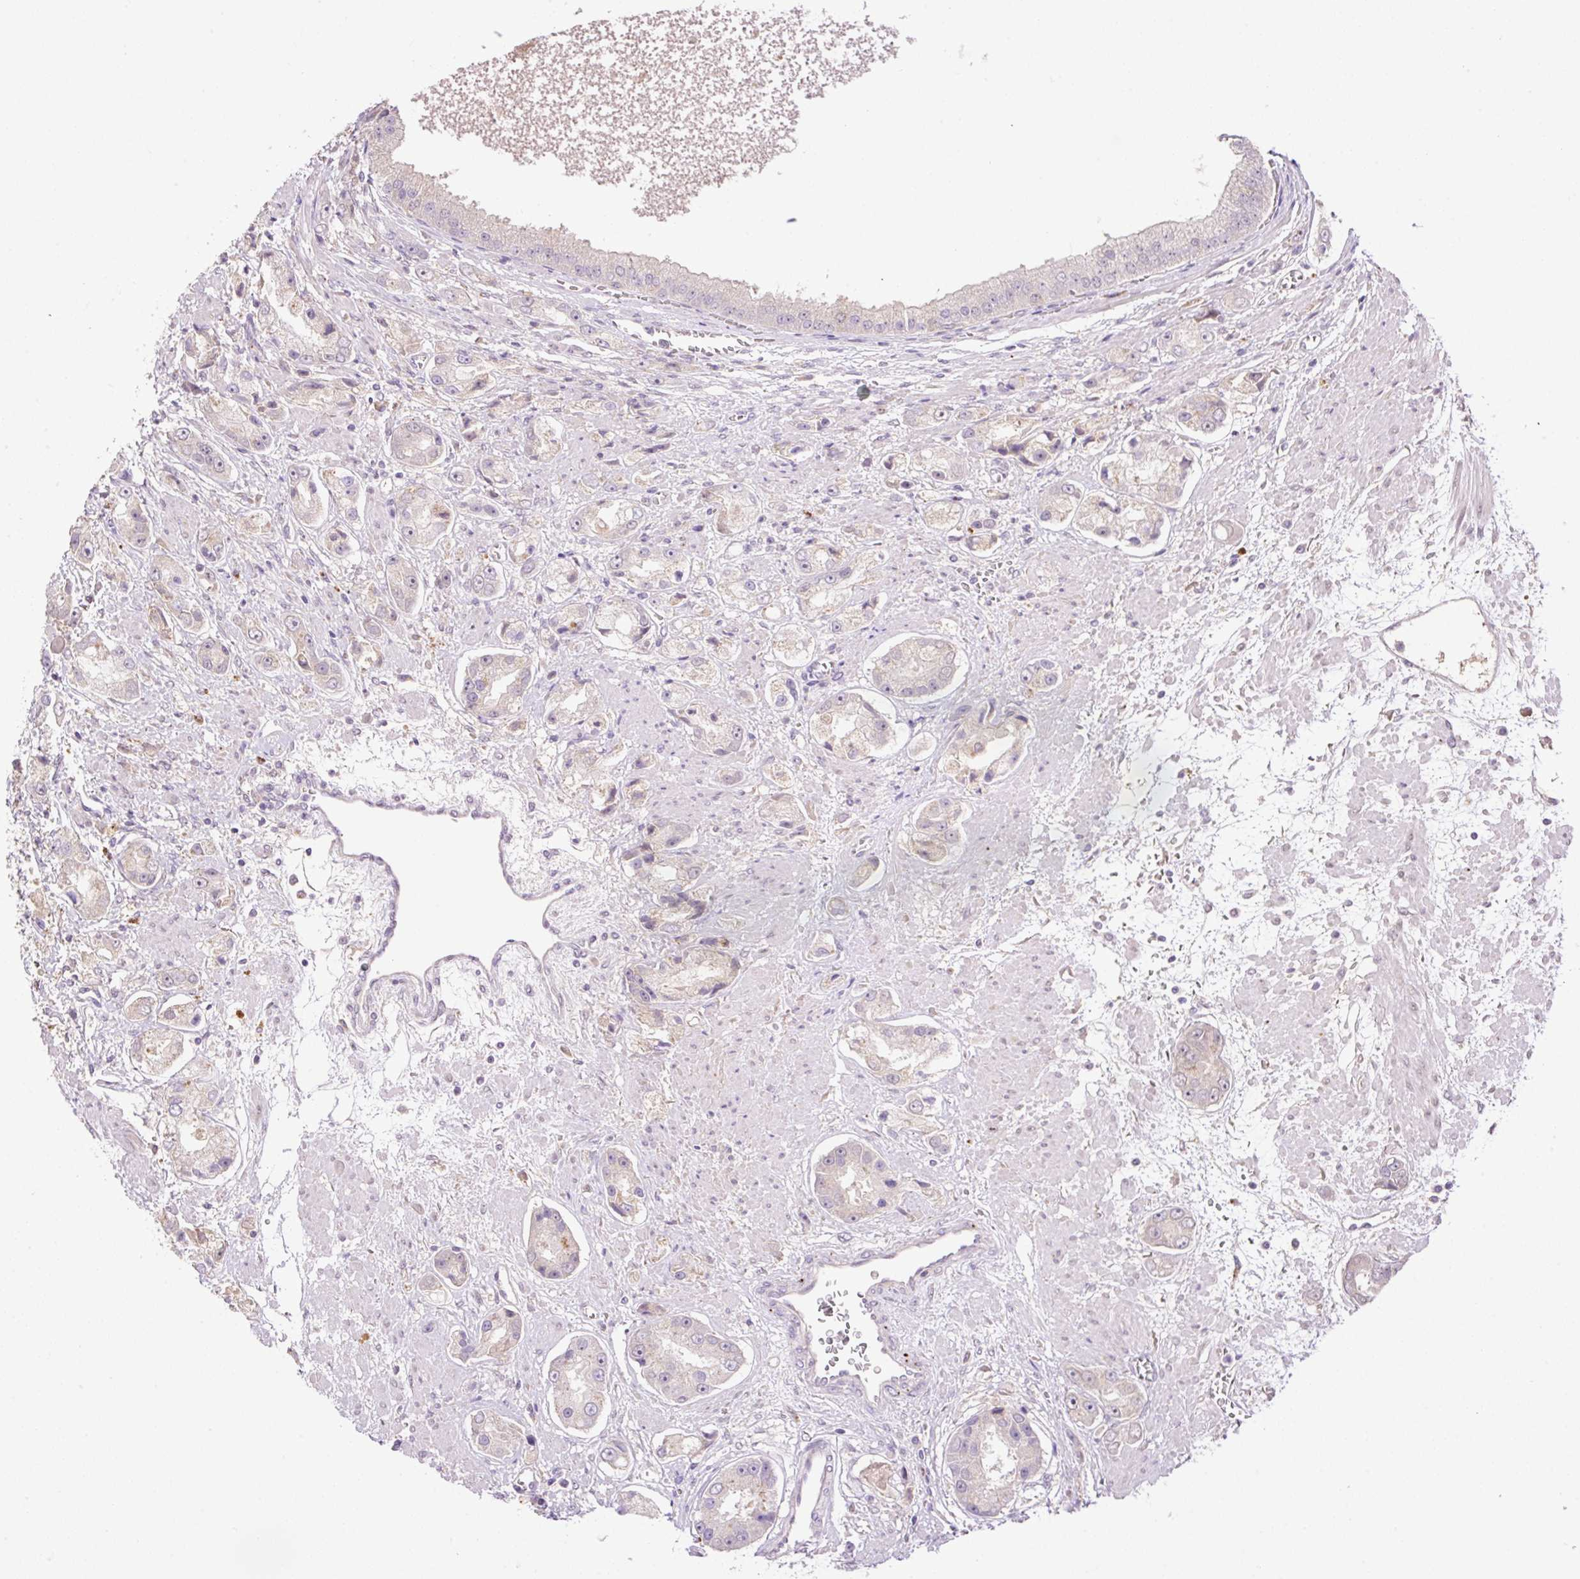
{"staining": {"intensity": "negative", "quantity": "none", "location": "none"}, "tissue": "prostate cancer", "cell_type": "Tumor cells", "image_type": "cancer", "snomed": [{"axis": "morphology", "description": "Adenocarcinoma, High grade"}, {"axis": "topography", "description": "Prostate"}], "caption": "Tumor cells show no significant positivity in high-grade adenocarcinoma (prostate).", "gene": "HABP4", "patient": {"sex": "male", "age": 67}}